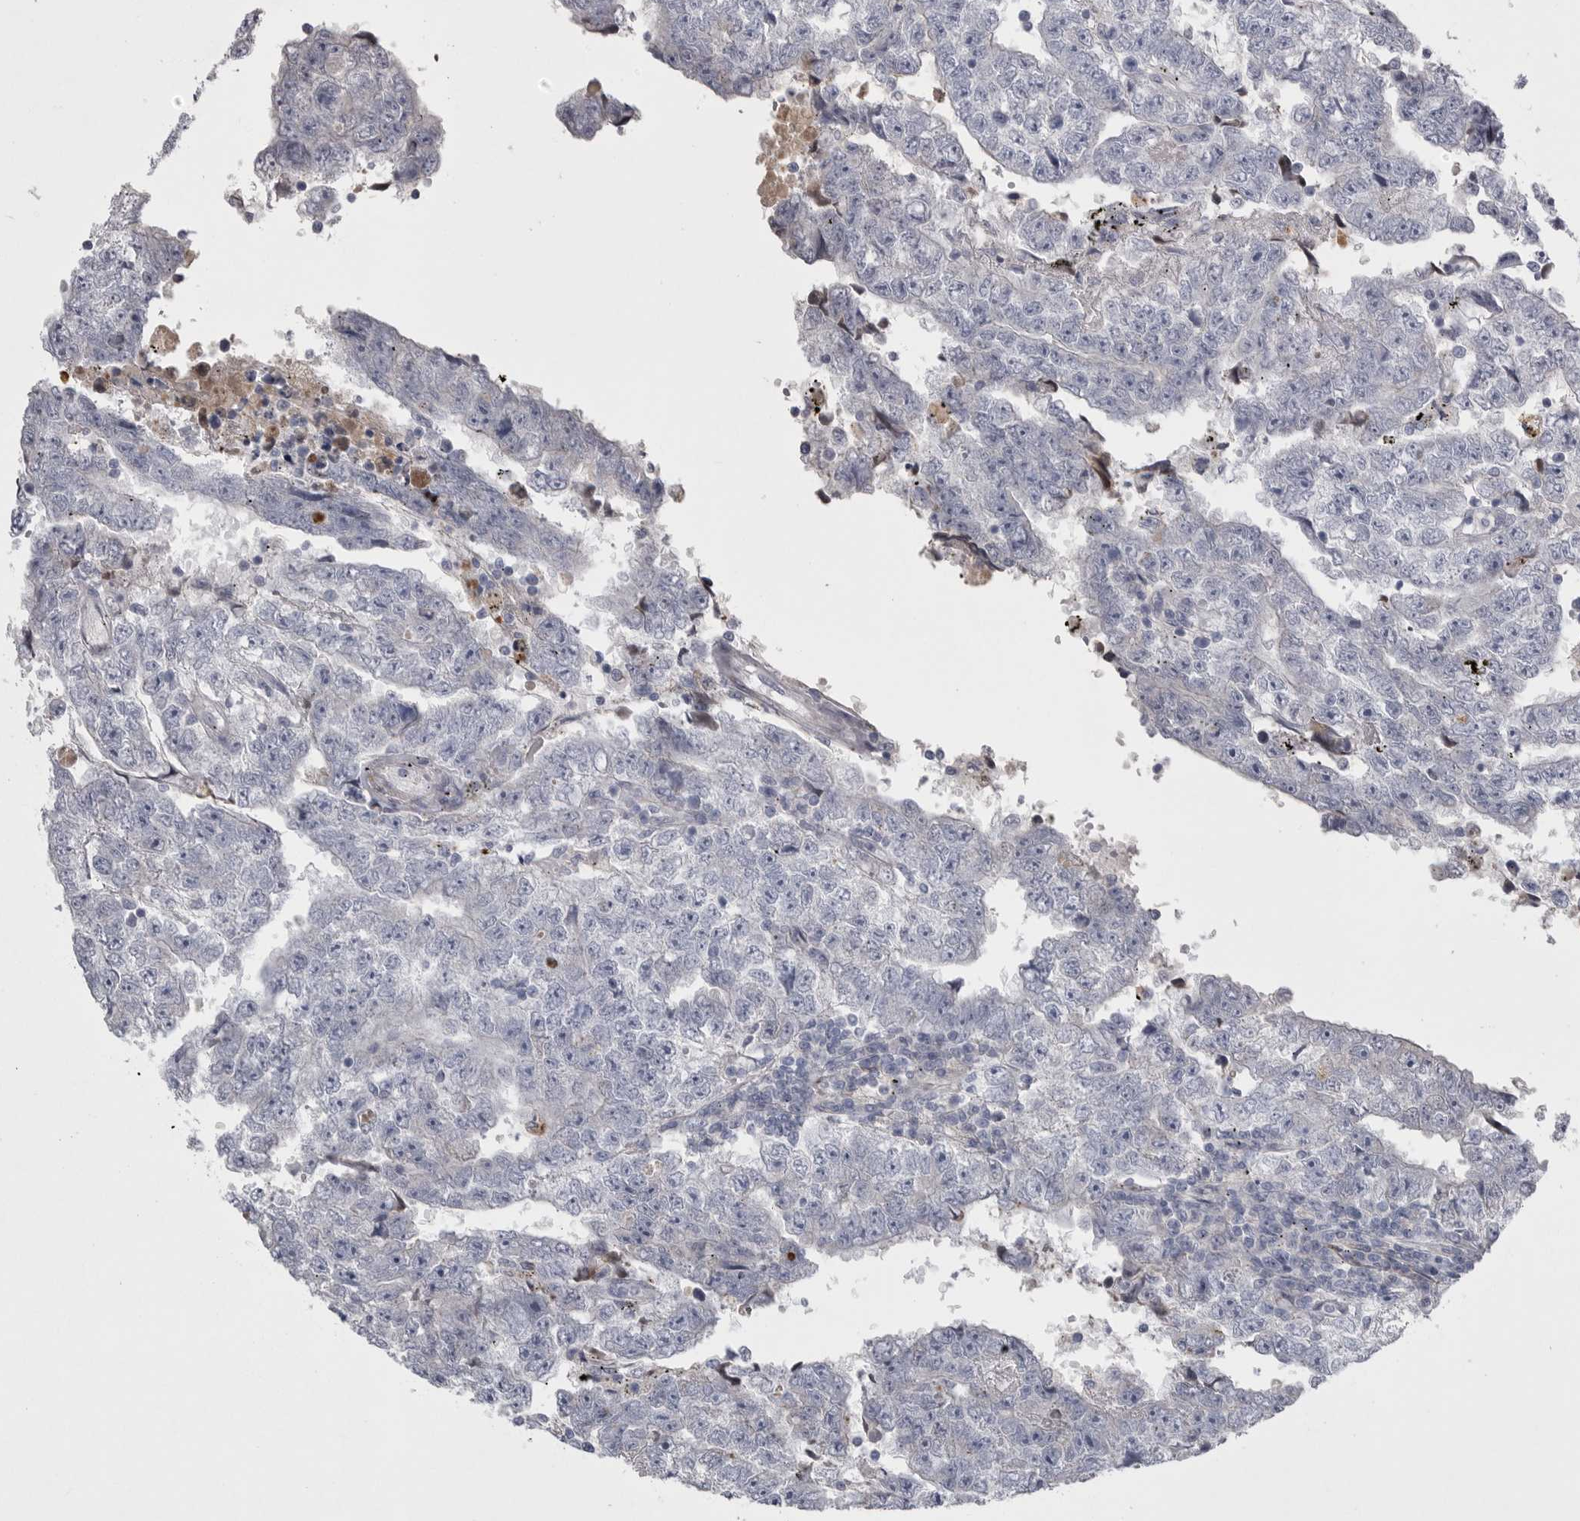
{"staining": {"intensity": "negative", "quantity": "none", "location": "none"}, "tissue": "testis cancer", "cell_type": "Tumor cells", "image_type": "cancer", "snomed": [{"axis": "morphology", "description": "Carcinoma, Embryonal, NOS"}, {"axis": "topography", "description": "Testis"}], "caption": "Testis cancer (embryonal carcinoma) was stained to show a protein in brown. There is no significant staining in tumor cells.", "gene": "CRP", "patient": {"sex": "male", "age": 25}}